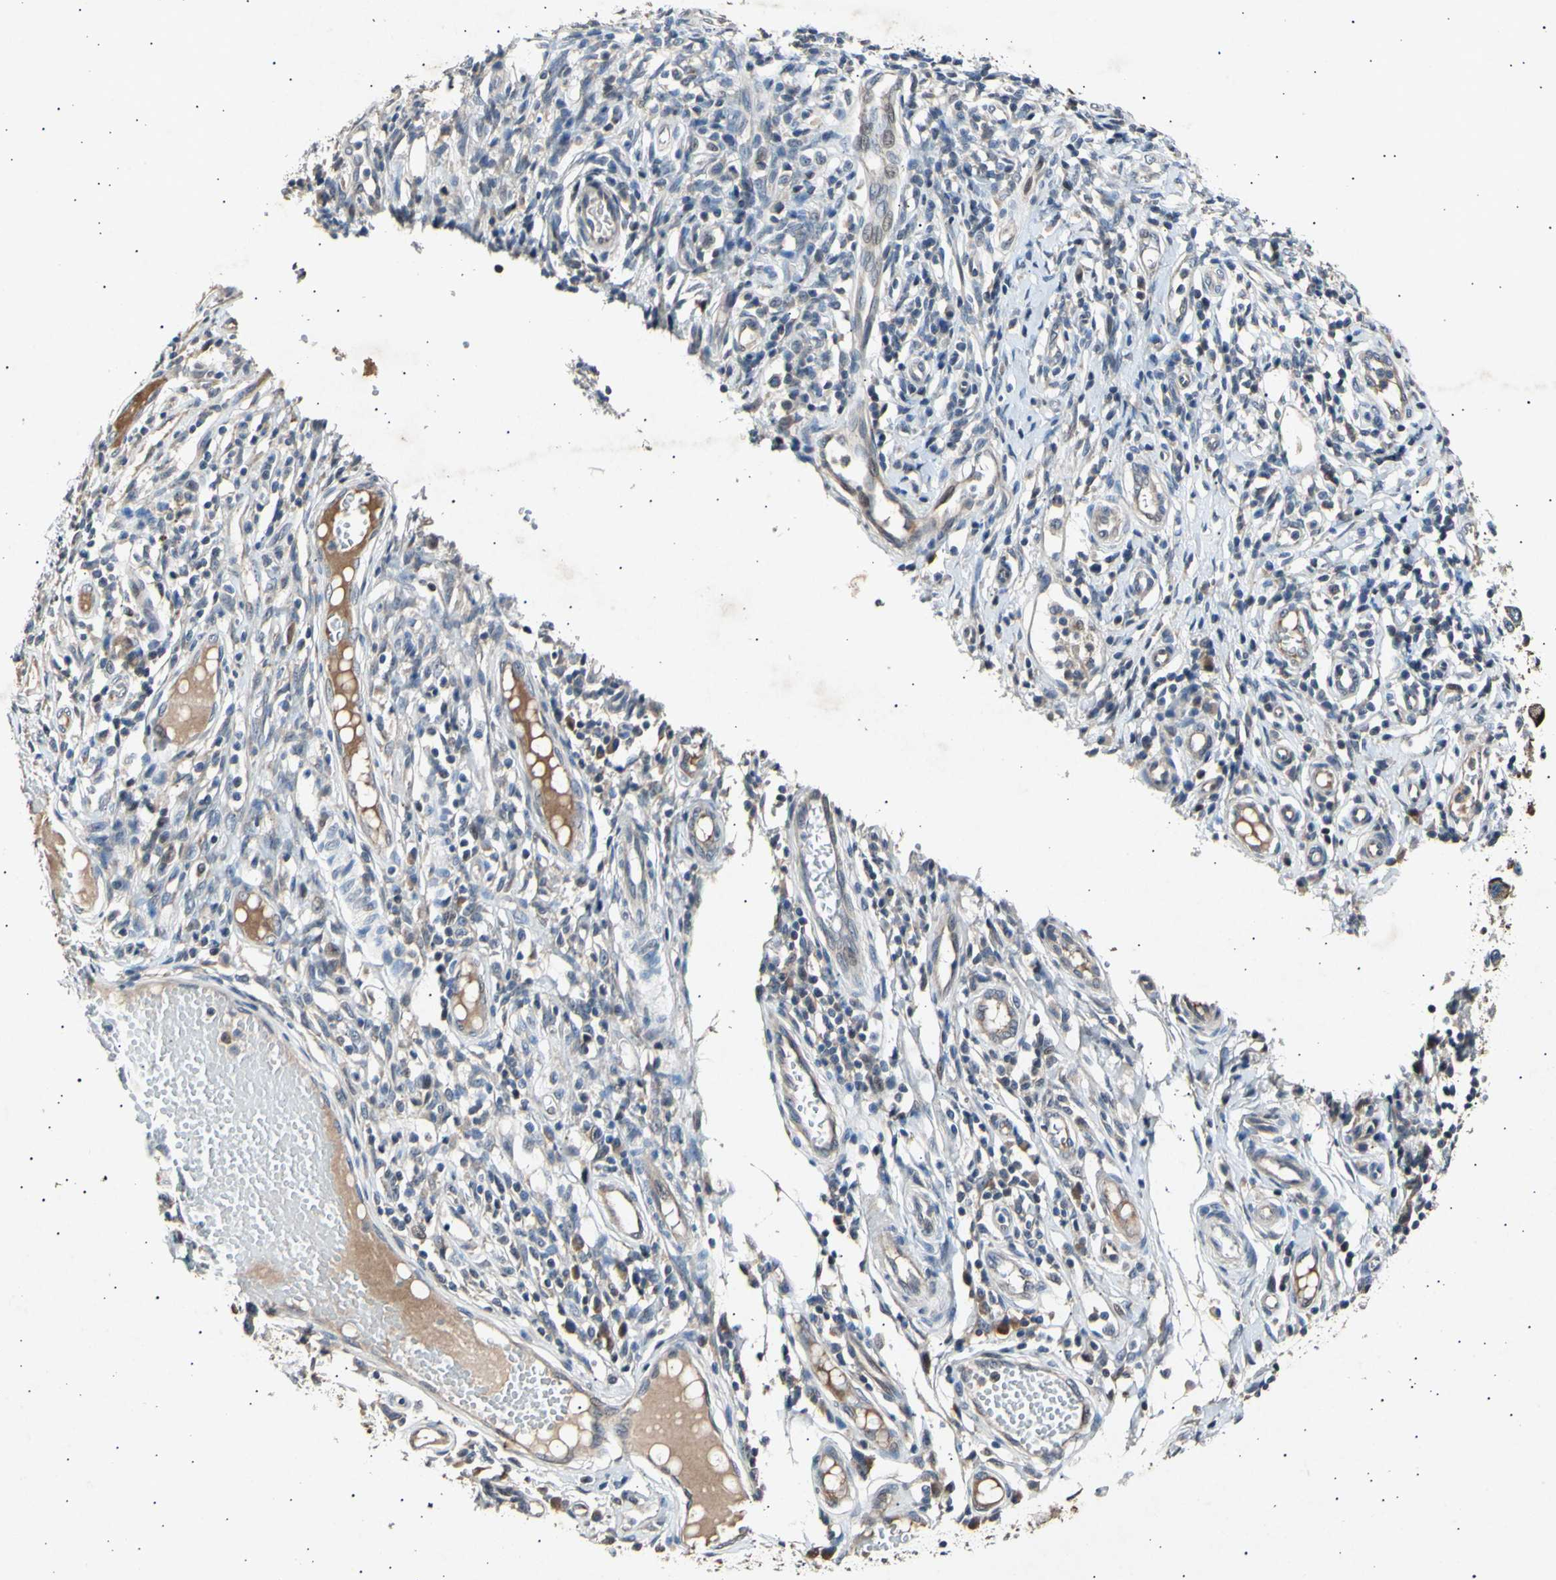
{"staining": {"intensity": "weak", "quantity": "25%-75%", "location": "cytoplasmic/membranous"}, "tissue": "skin cancer", "cell_type": "Tumor cells", "image_type": "cancer", "snomed": [{"axis": "morphology", "description": "Normal tissue, NOS"}, {"axis": "morphology", "description": "Basal cell carcinoma"}, {"axis": "topography", "description": "Skin"}], "caption": "The histopathology image reveals immunohistochemical staining of skin basal cell carcinoma. There is weak cytoplasmic/membranous expression is present in approximately 25%-75% of tumor cells. Immunohistochemistry (ihc) stains the protein in brown and the nuclei are stained blue.", "gene": "ADCY3", "patient": {"sex": "male", "age": 87}}